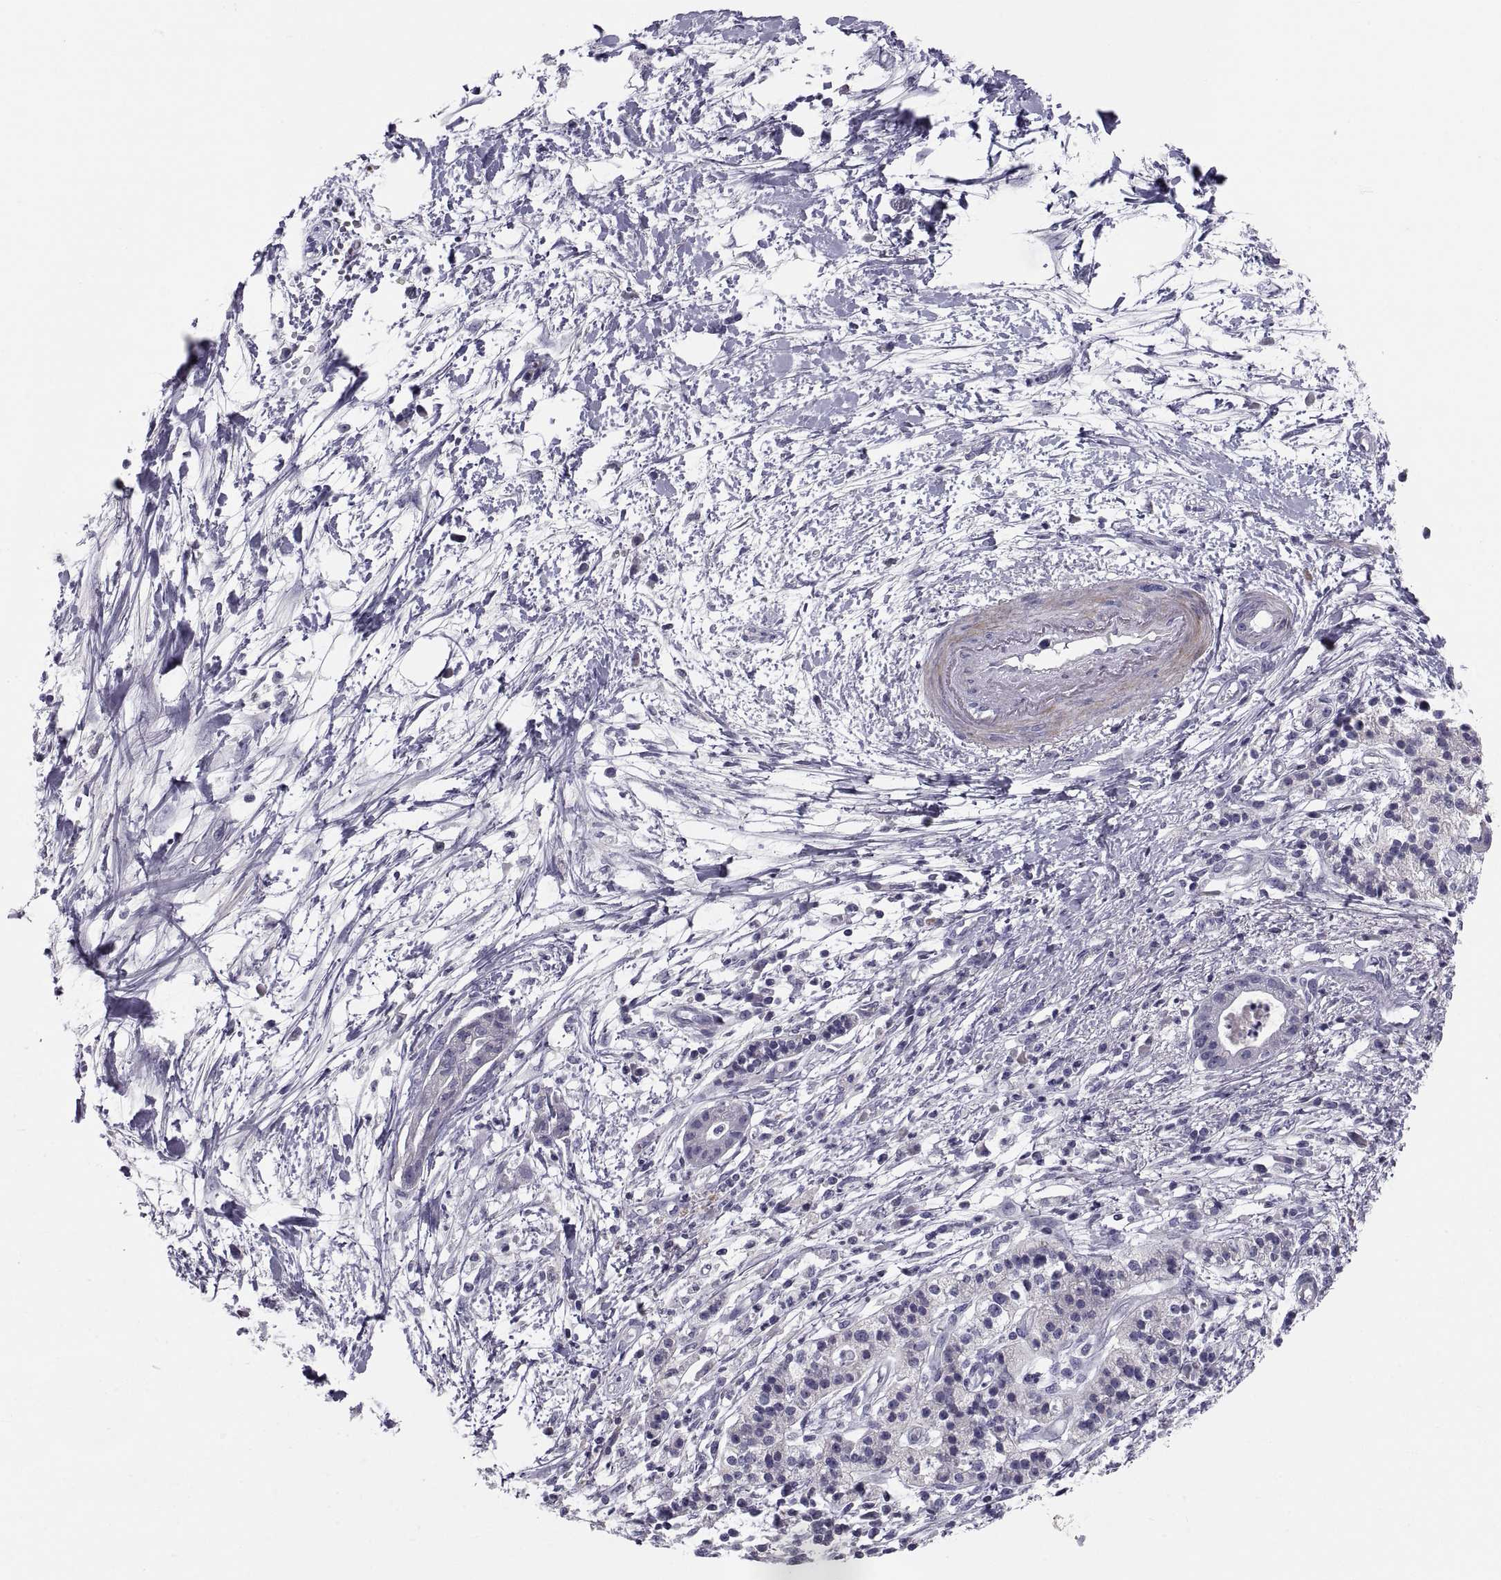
{"staining": {"intensity": "negative", "quantity": "none", "location": "none"}, "tissue": "pancreatic cancer", "cell_type": "Tumor cells", "image_type": "cancer", "snomed": [{"axis": "morphology", "description": "Normal tissue, NOS"}, {"axis": "morphology", "description": "Adenocarcinoma, NOS"}, {"axis": "topography", "description": "Lymph node"}, {"axis": "topography", "description": "Pancreas"}], "caption": "High power microscopy micrograph of an immunohistochemistry photomicrograph of pancreatic cancer (adenocarcinoma), revealing no significant staining in tumor cells.", "gene": "PDZRN4", "patient": {"sex": "female", "age": 58}}